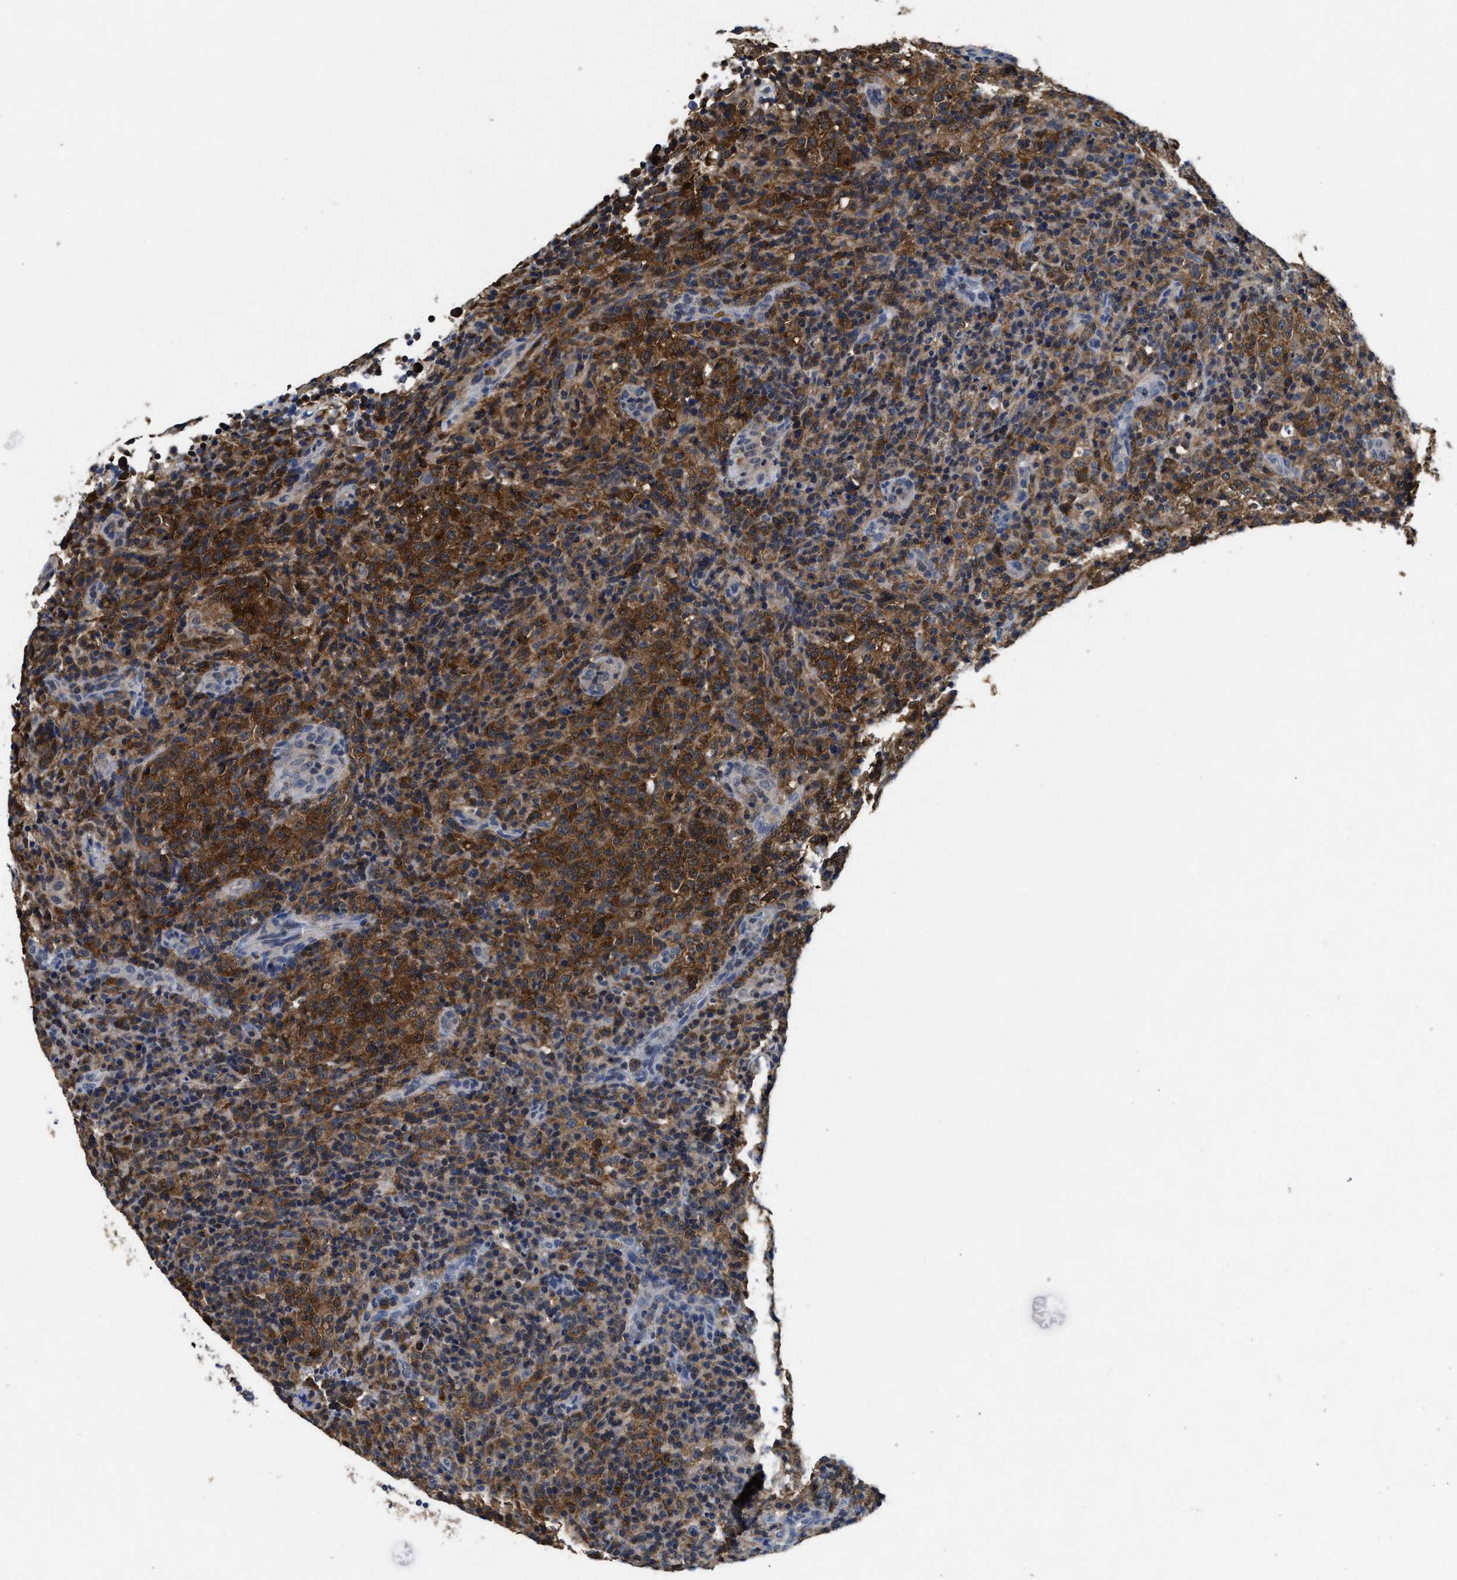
{"staining": {"intensity": "moderate", "quantity": ">75%", "location": "cytoplasmic/membranous"}, "tissue": "lymphoma", "cell_type": "Tumor cells", "image_type": "cancer", "snomed": [{"axis": "morphology", "description": "Malignant lymphoma, non-Hodgkin's type, High grade"}, {"axis": "topography", "description": "Lymph node"}], "caption": "Tumor cells exhibit moderate cytoplasmic/membranous expression in about >75% of cells in malignant lymphoma, non-Hodgkin's type (high-grade). (Brightfield microscopy of DAB IHC at high magnification).", "gene": "ACAT2", "patient": {"sex": "female", "age": 76}}